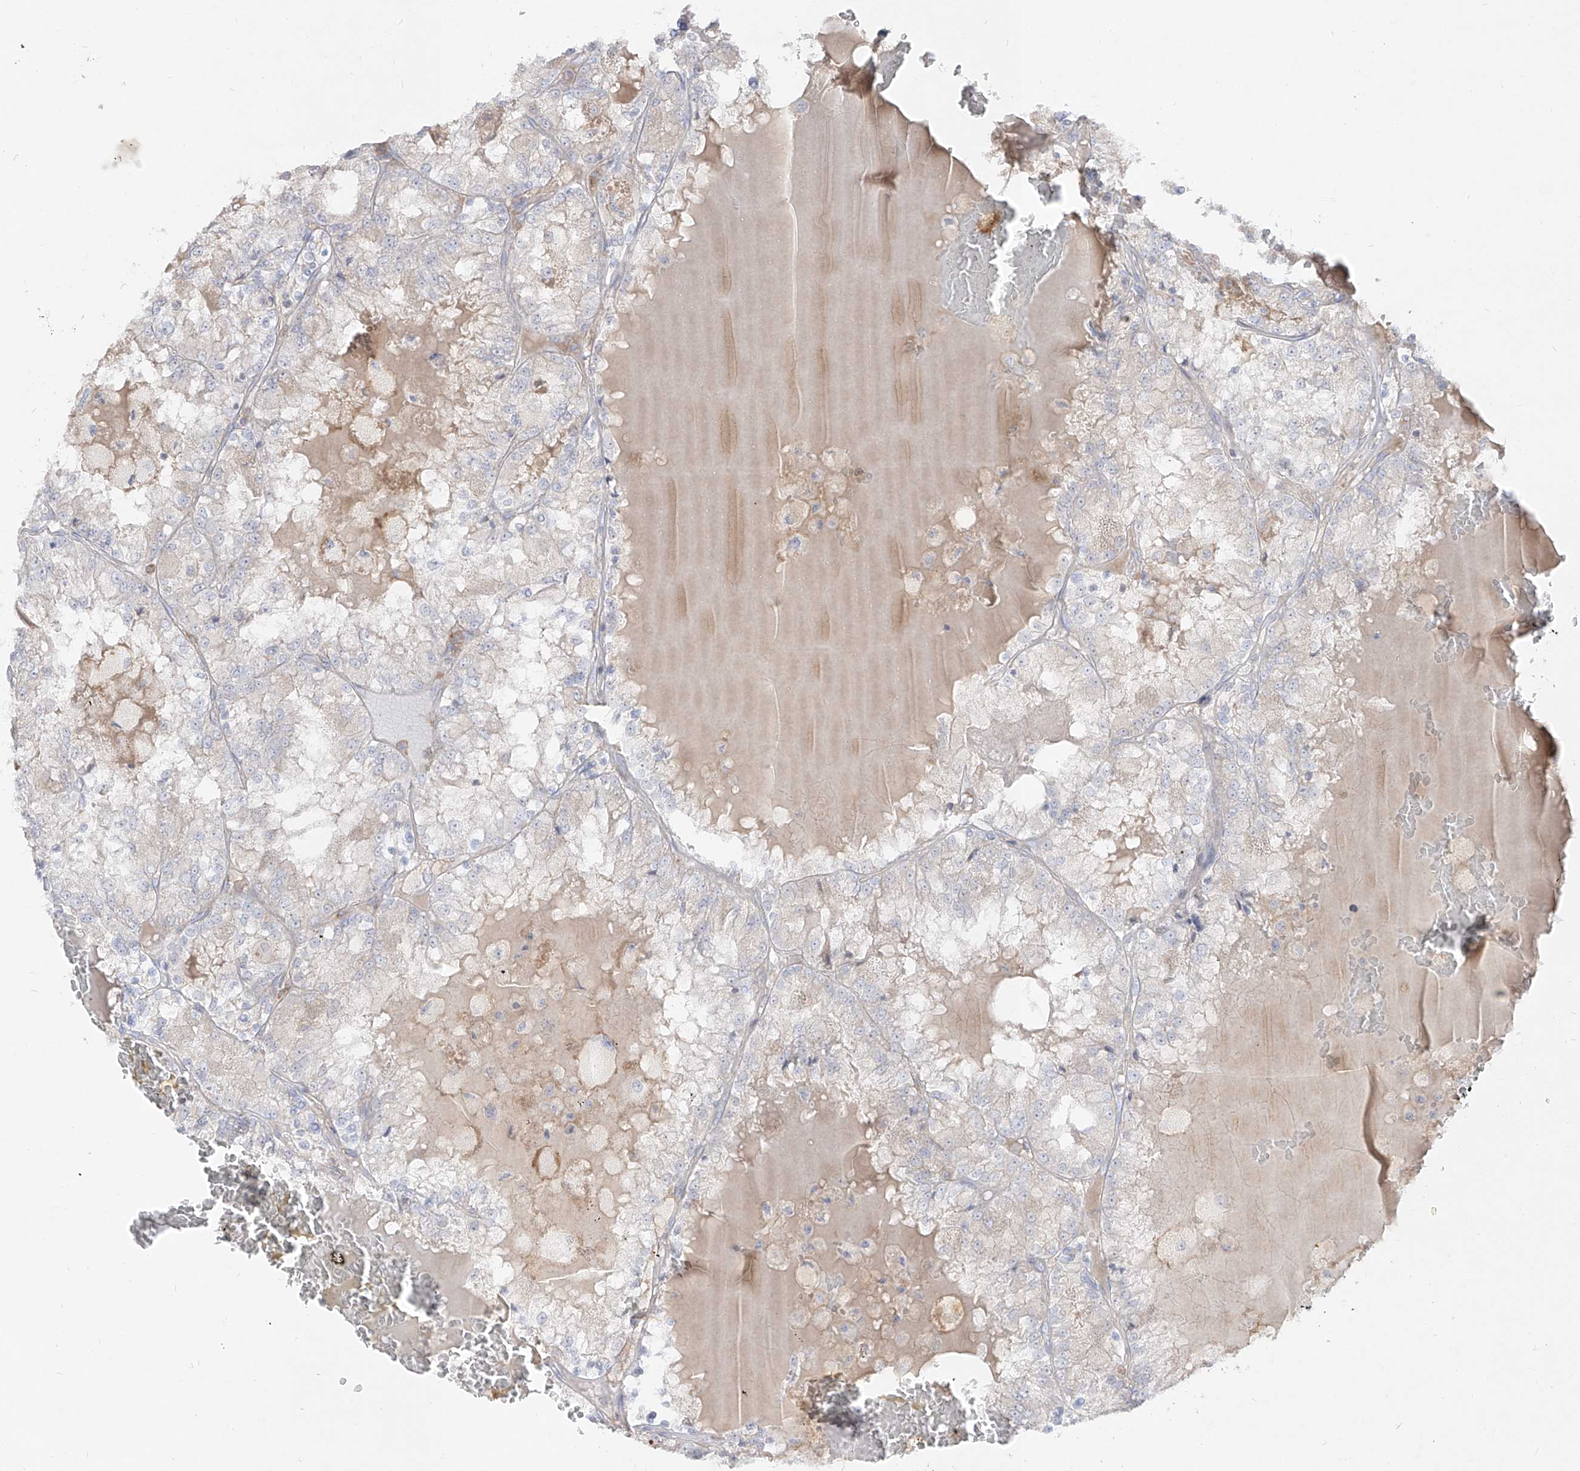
{"staining": {"intensity": "negative", "quantity": "none", "location": "none"}, "tissue": "renal cancer", "cell_type": "Tumor cells", "image_type": "cancer", "snomed": [{"axis": "morphology", "description": "Adenocarcinoma, NOS"}, {"axis": "topography", "description": "Kidney"}], "caption": "There is no significant staining in tumor cells of renal cancer (adenocarcinoma).", "gene": "RBFOX3", "patient": {"sex": "female", "age": 56}}